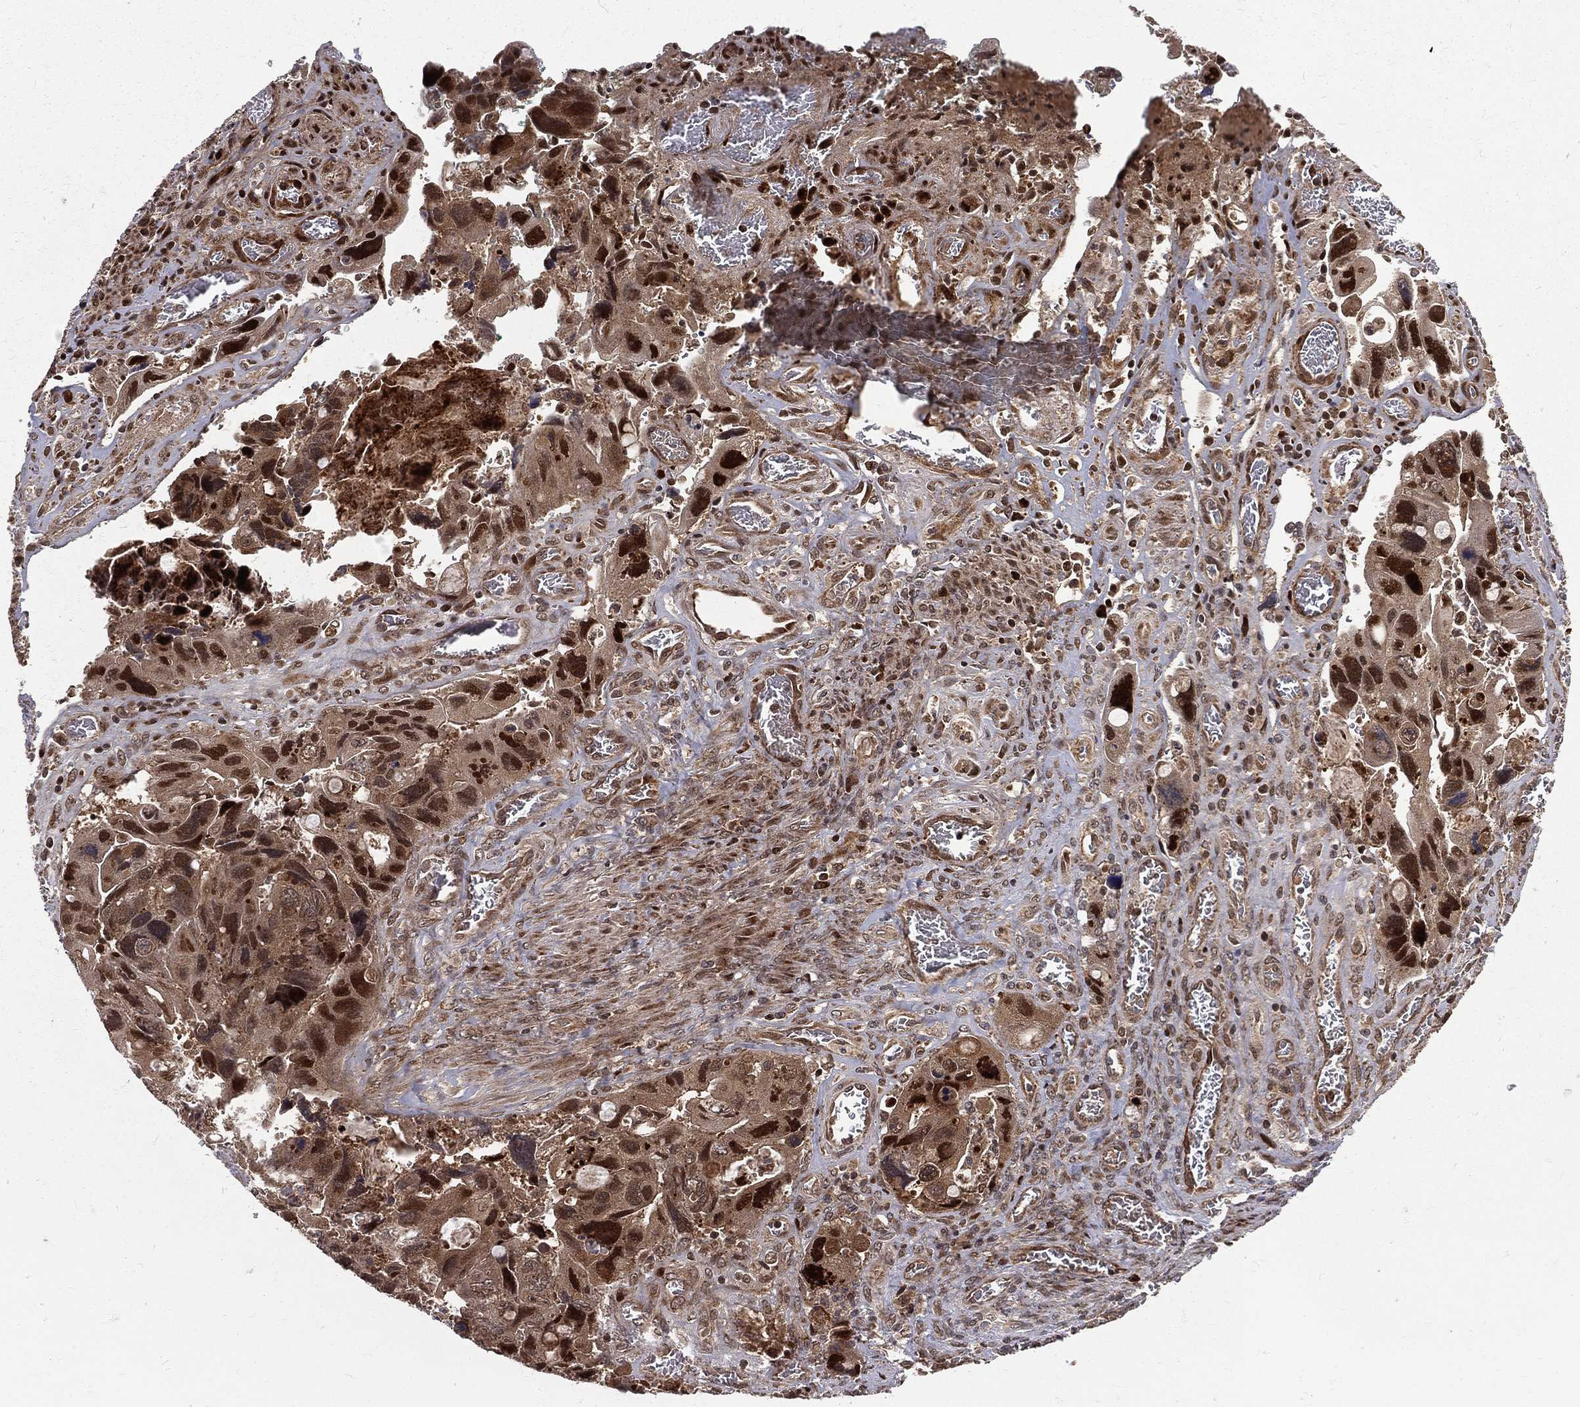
{"staining": {"intensity": "strong", "quantity": ">75%", "location": "cytoplasmic/membranous,nuclear"}, "tissue": "colorectal cancer", "cell_type": "Tumor cells", "image_type": "cancer", "snomed": [{"axis": "morphology", "description": "Adenocarcinoma, NOS"}, {"axis": "topography", "description": "Rectum"}], "caption": "This histopathology image demonstrates adenocarcinoma (colorectal) stained with IHC to label a protein in brown. The cytoplasmic/membranous and nuclear of tumor cells show strong positivity for the protein. Nuclei are counter-stained blue.", "gene": "MDM2", "patient": {"sex": "male", "age": 62}}